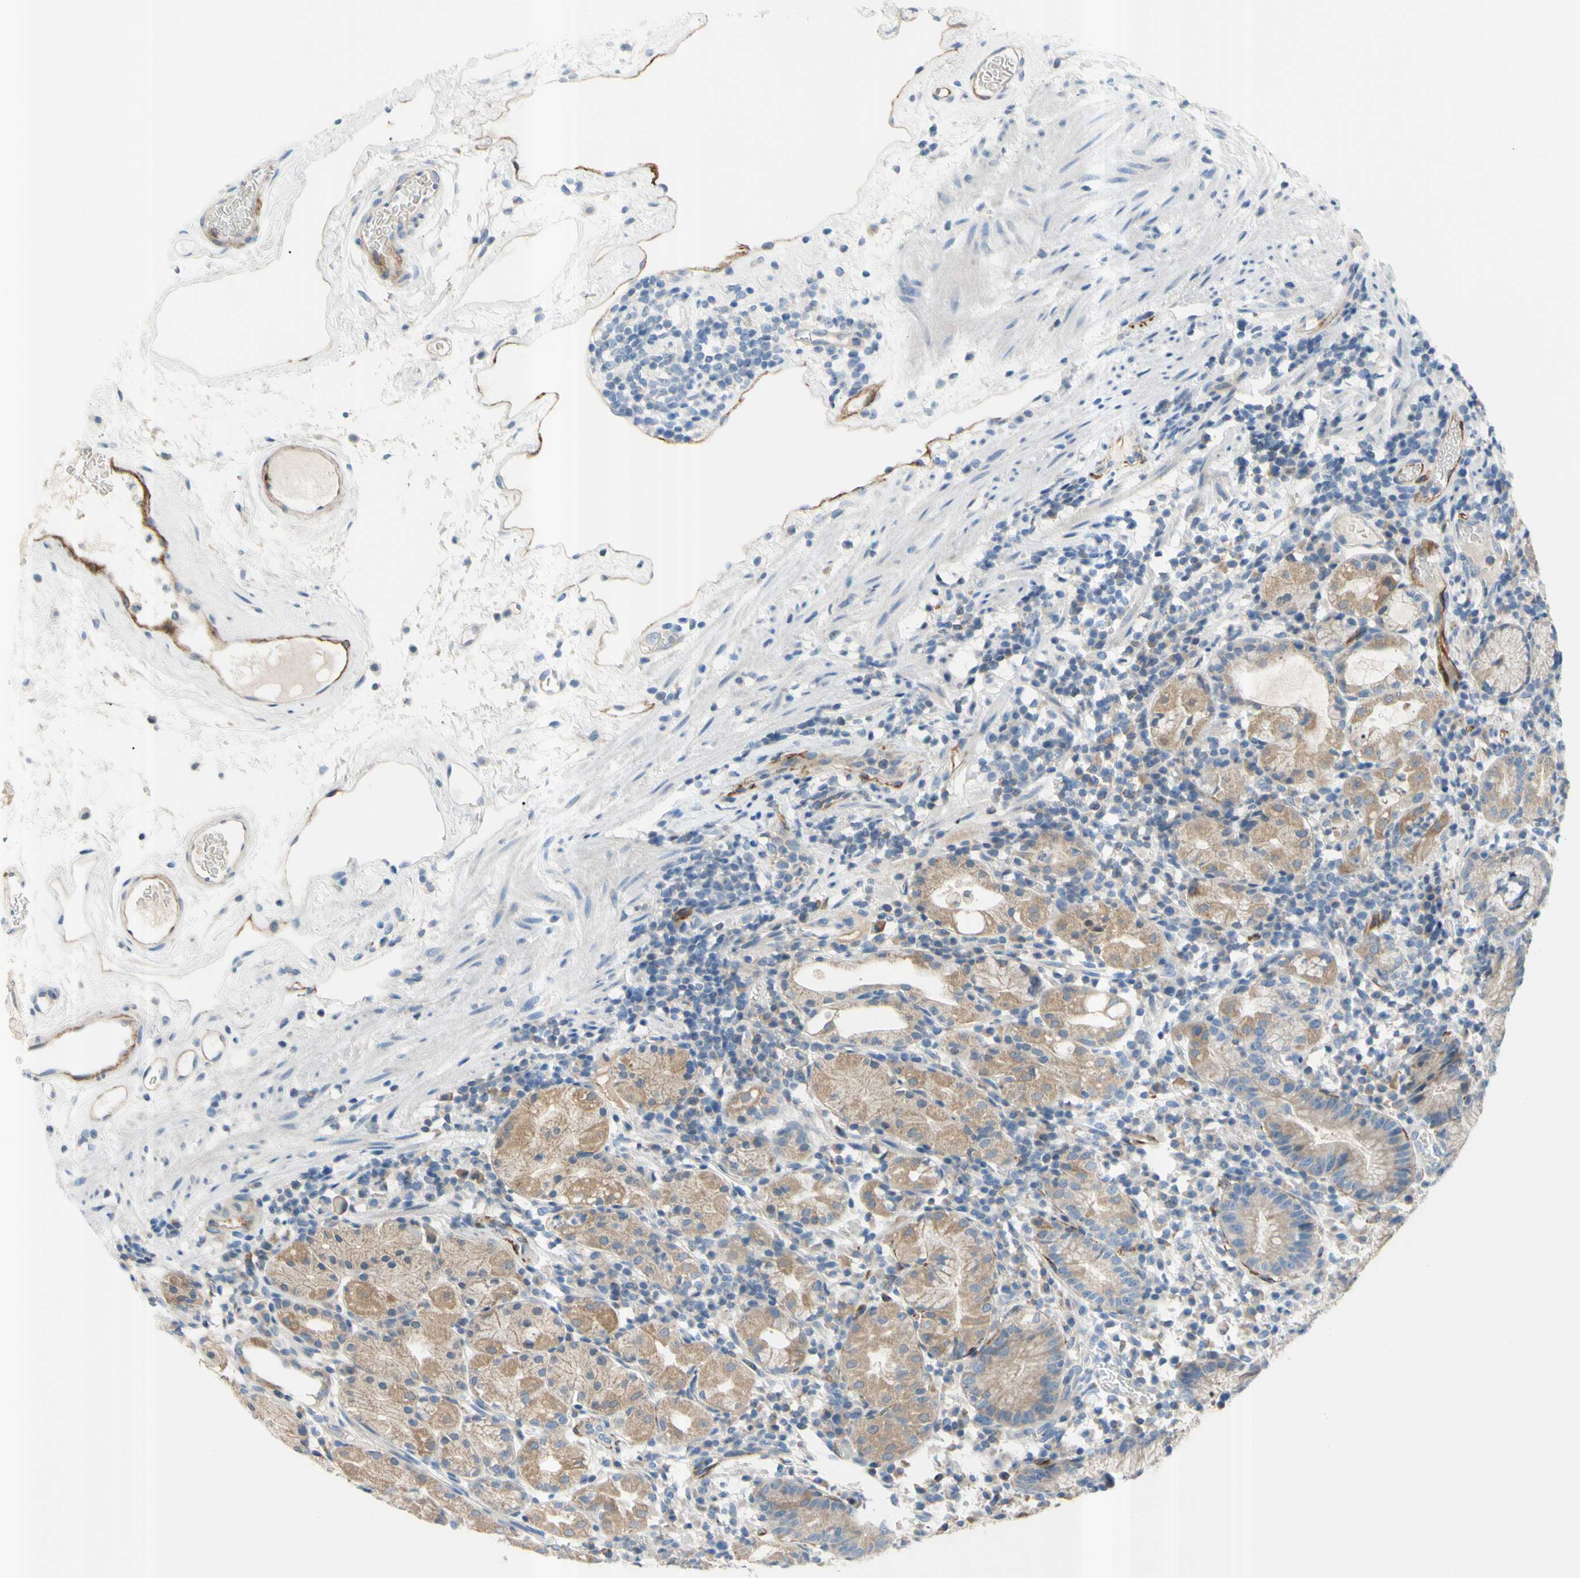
{"staining": {"intensity": "weak", "quantity": "25%-75%", "location": "cytoplasmic/membranous"}, "tissue": "stomach", "cell_type": "Glandular cells", "image_type": "normal", "snomed": [{"axis": "morphology", "description": "Normal tissue, NOS"}, {"axis": "topography", "description": "Stomach"}, {"axis": "topography", "description": "Stomach, lower"}], "caption": "Weak cytoplasmic/membranous staining for a protein is identified in about 25%-75% of glandular cells of unremarkable stomach using immunohistochemistry.", "gene": "PRRG2", "patient": {"sex": "female", "age": 75}}